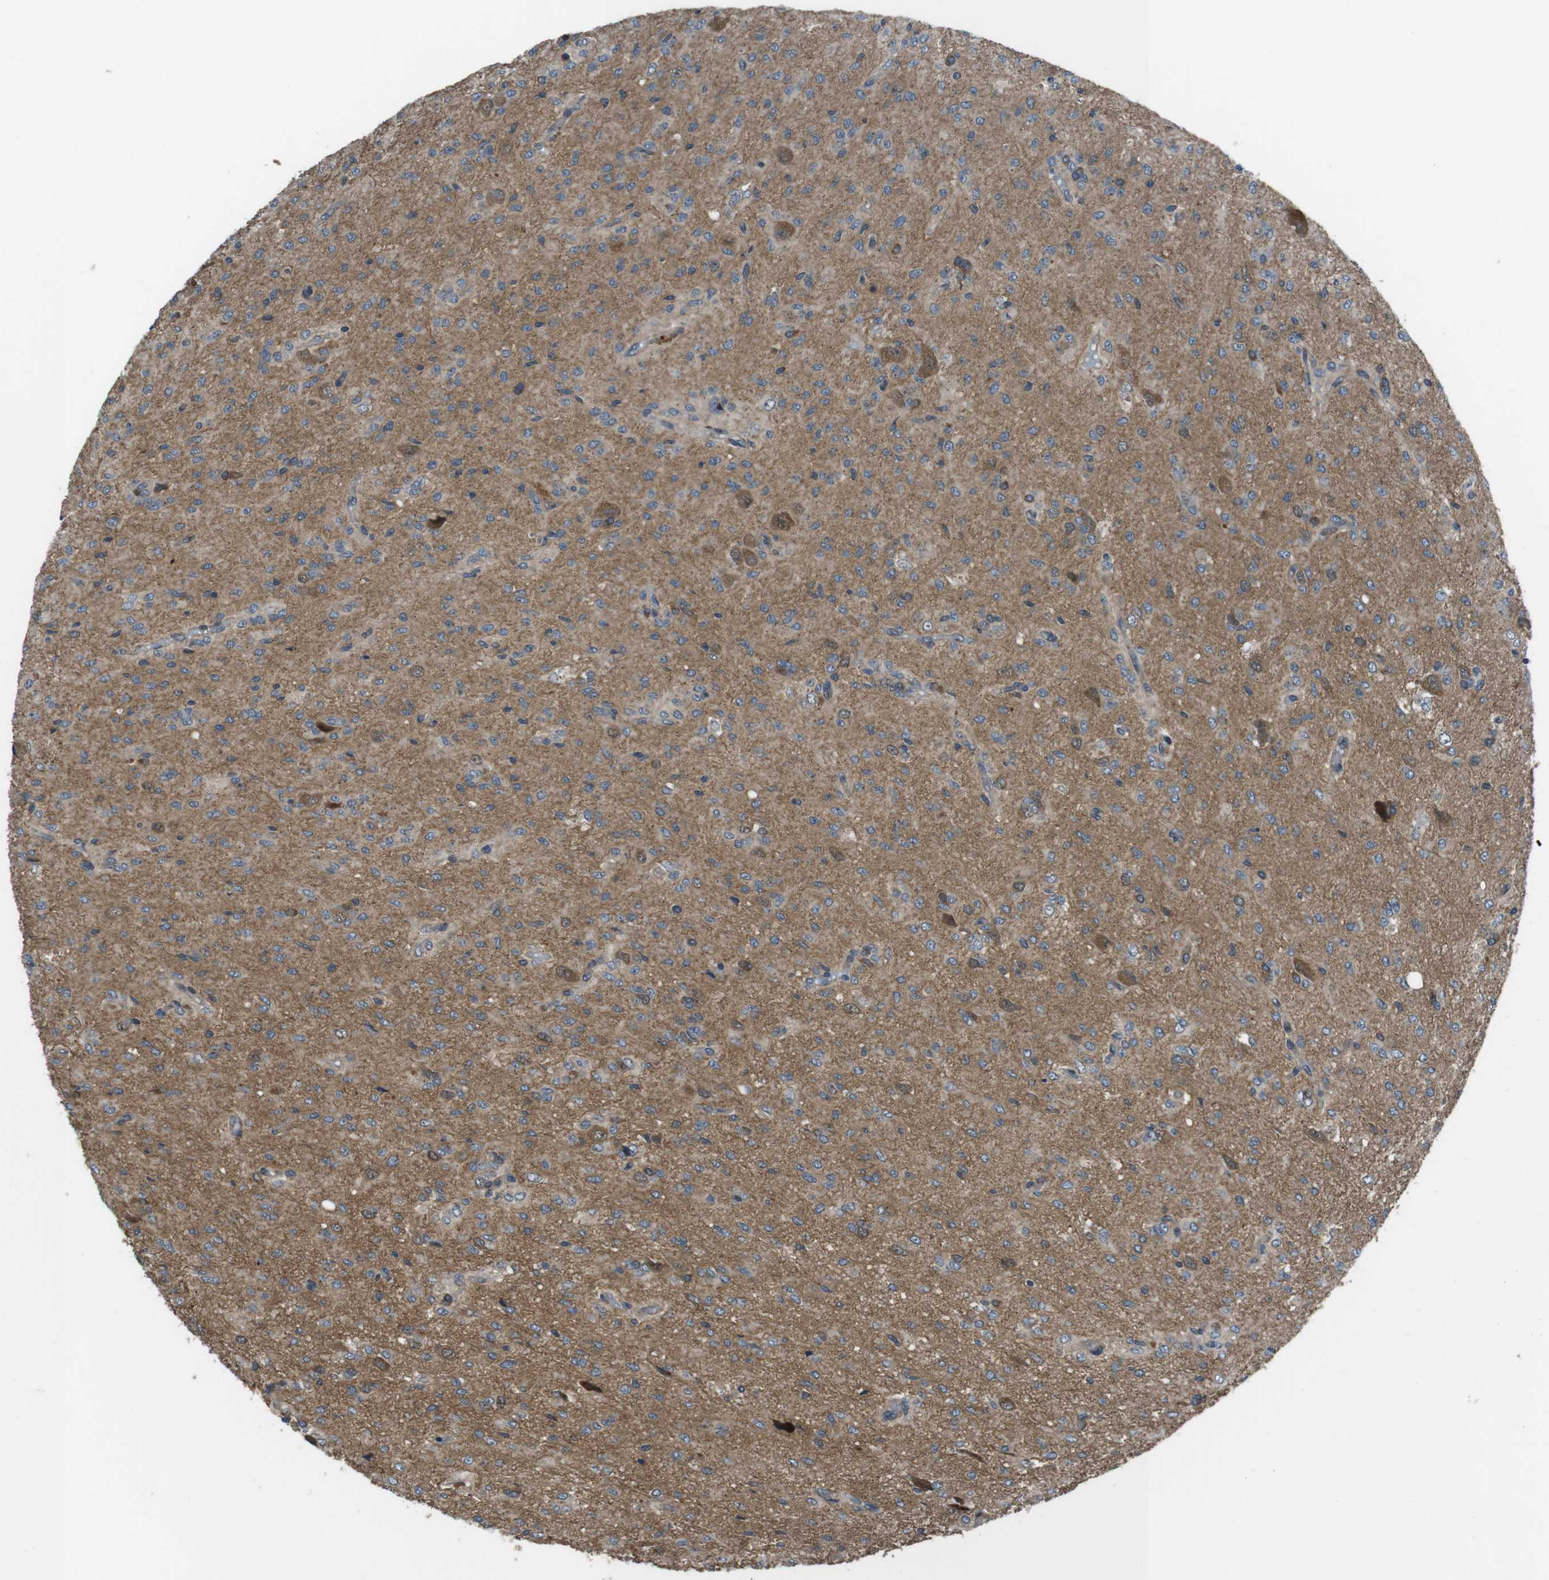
{"staining": {"intensity": "moderate", "quantity": "25%-75%", "location": "cytoplasmic/membranous"}, "tissue": "glioma", "cell_type": "Tumor cells", "image_type": "cancer", "snomed": [{"axis": "morphology", "description": "Glioma, malignant, High grade"}, {"axis": "topography", "description": "Brain"}], "caption": "Glioma tissue reveals moderate cytoplasmic/membranous staining in approximately 25%-75% of tumor cells", "gene": "SLC22A23", "patient": {"sex": "female", "age": 59}}